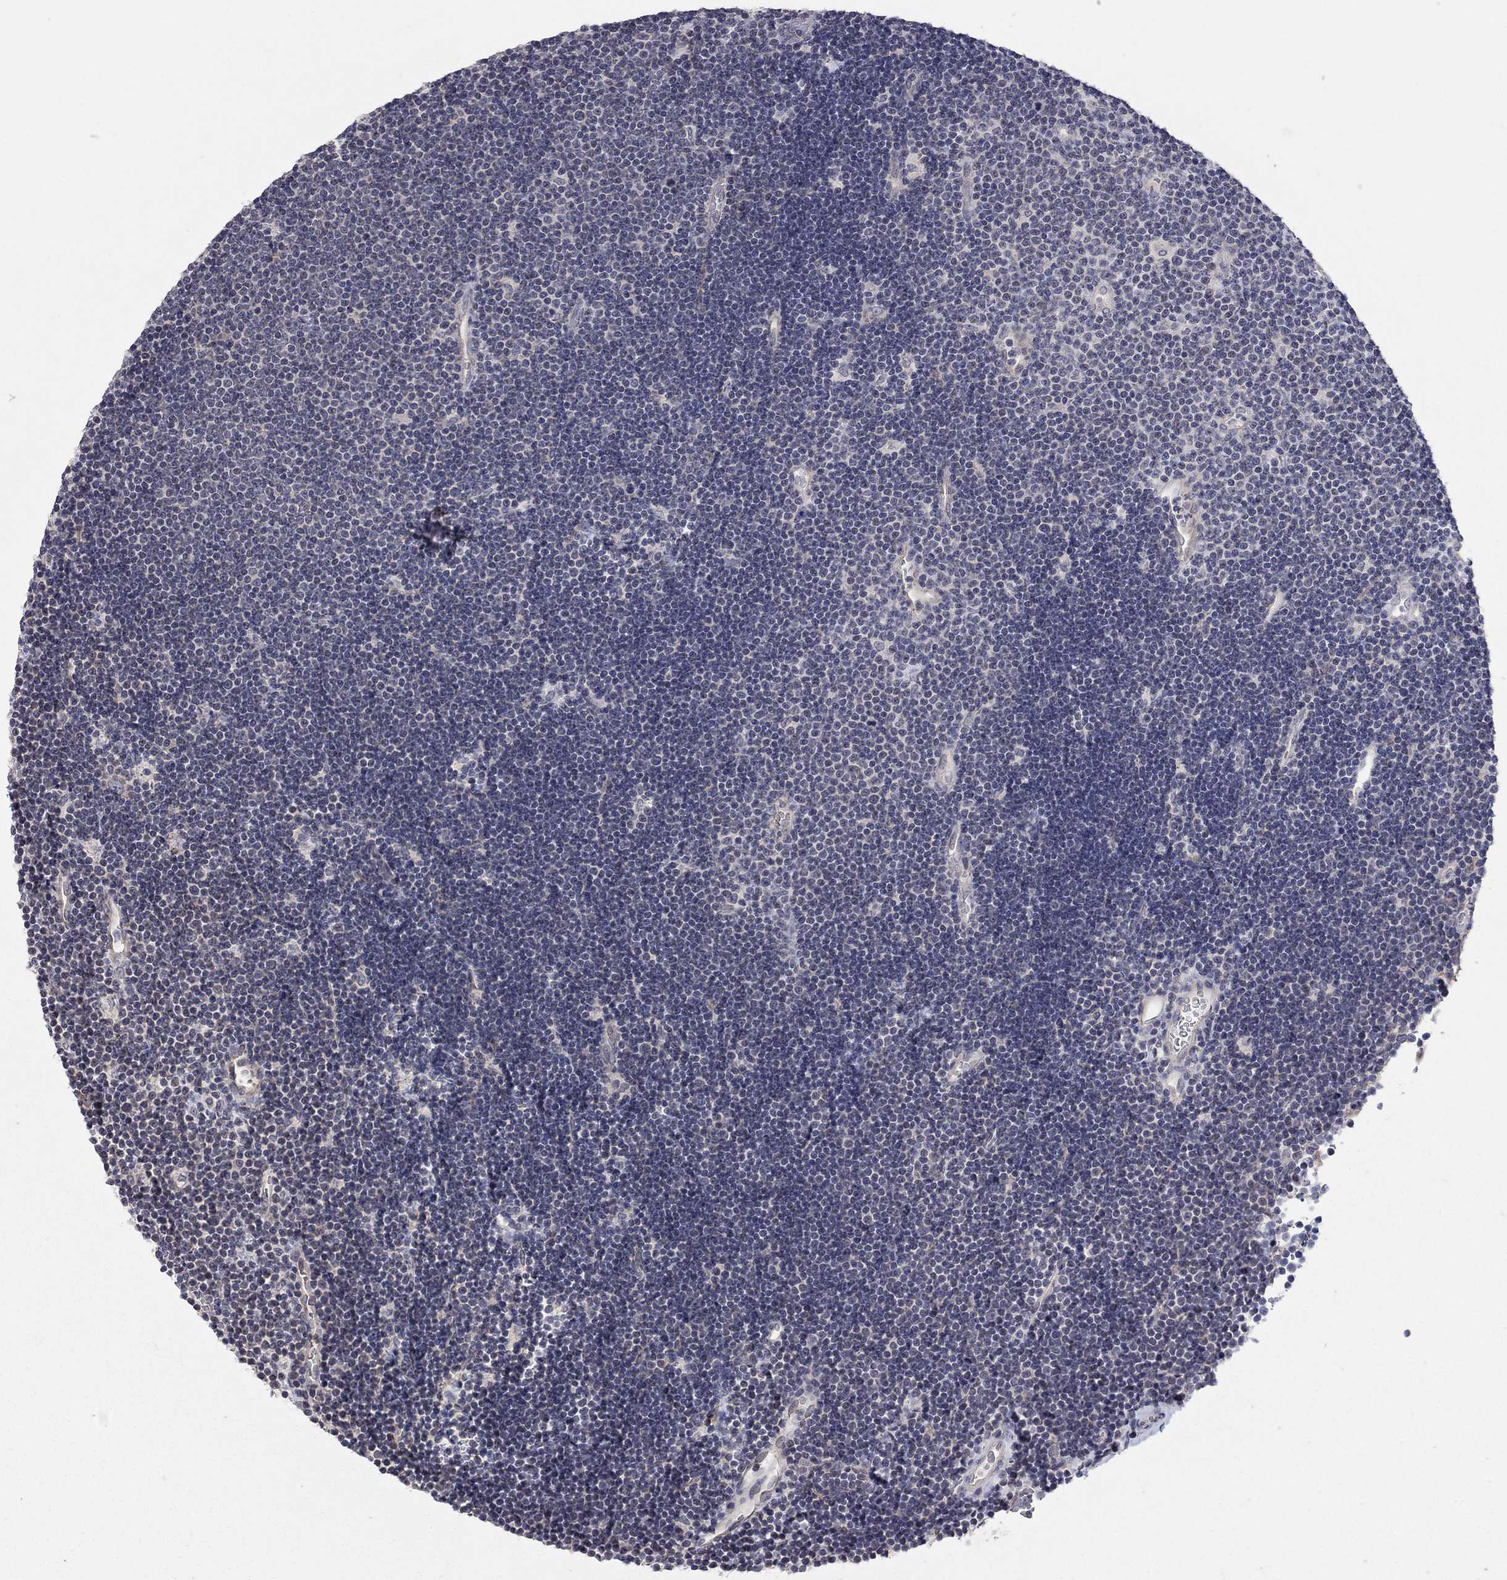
{"staining": {"intensity": "negative", "quantity": "none", "location": "none"}, "tissue": "lymphoma", "cell_type": "Tumor cells", "image_type": "cancer", "snomed": [{"axis": "morphology", "description": "Malignant lymphoma, non-Hodgkin's type, Low grade"}, {"axis": "topography", "description": "Brain"}], "caption": "DAB (3,3'-diaminobenzidine) immunohistochemical staining of malignant lymphoma, non-Hodgkin's type (low-grade) demonstrates no significant positivity in tumor cells.", "gene": "WASF3", "patient": {"sex": "female", "age": 66}}